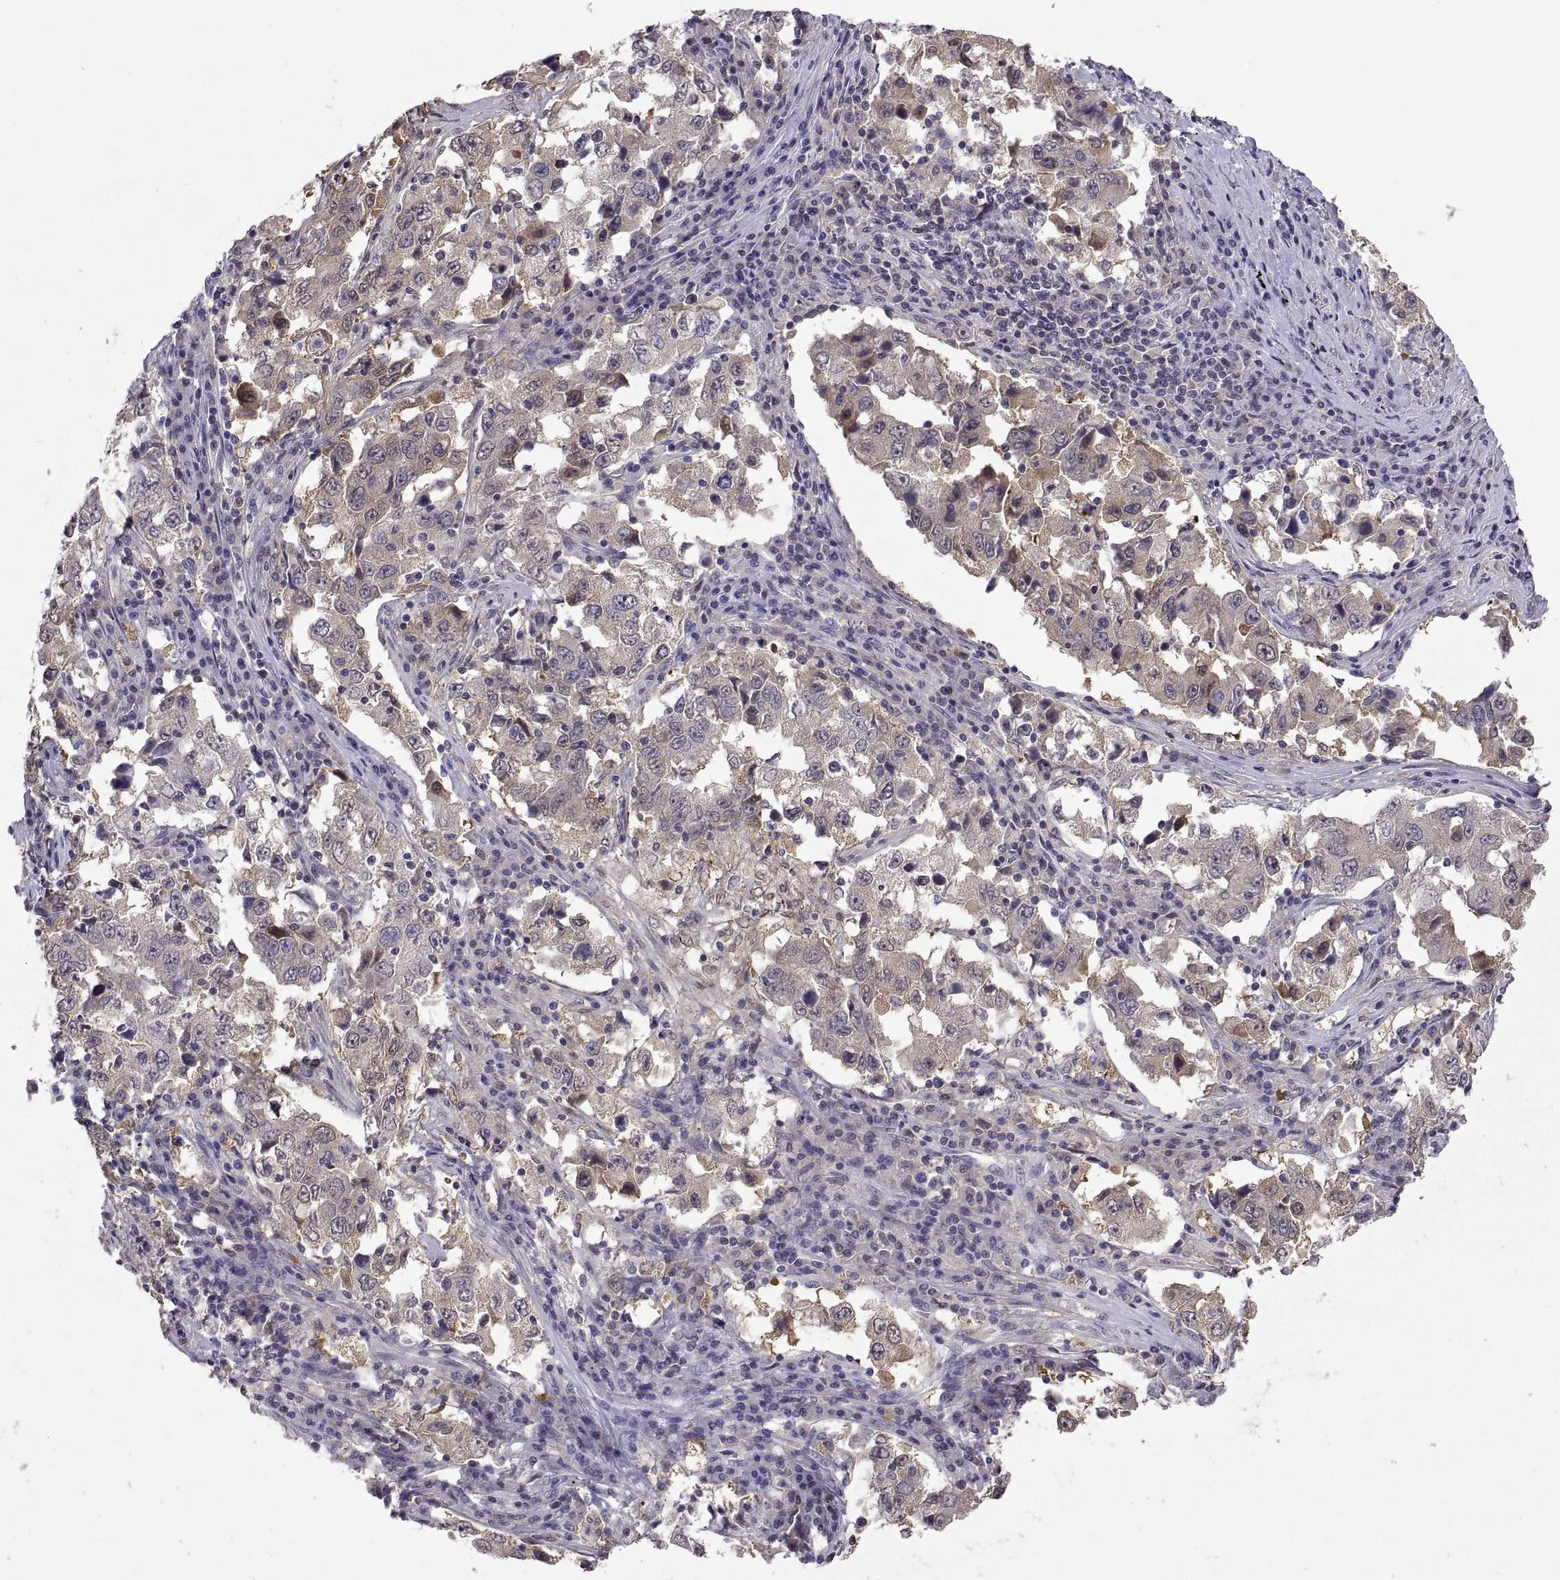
{"staining": {"intensity": "weak", "quantity": "<25%", "location": "cytoplasmic/membranous"}, "tissue": "lung cancer", "cell_type": "Tumor cells", "image_type": "cancer", "snomed": [{"axis": "morphology", "description": "Adenocarcinoma, NOS"}, {"axis": "topography", "description": "Lung"}], "caption": "Tumor cells show no significant protein positivity in lung adenocarcinoma. The staining was performed using DAB to visualize the protein expression in brown, while the nuclei were stained in blue with hematoxylin (Magnification: 20x).", "gene": "FGF9", "patient": {"sex": "male", "age": 73}}